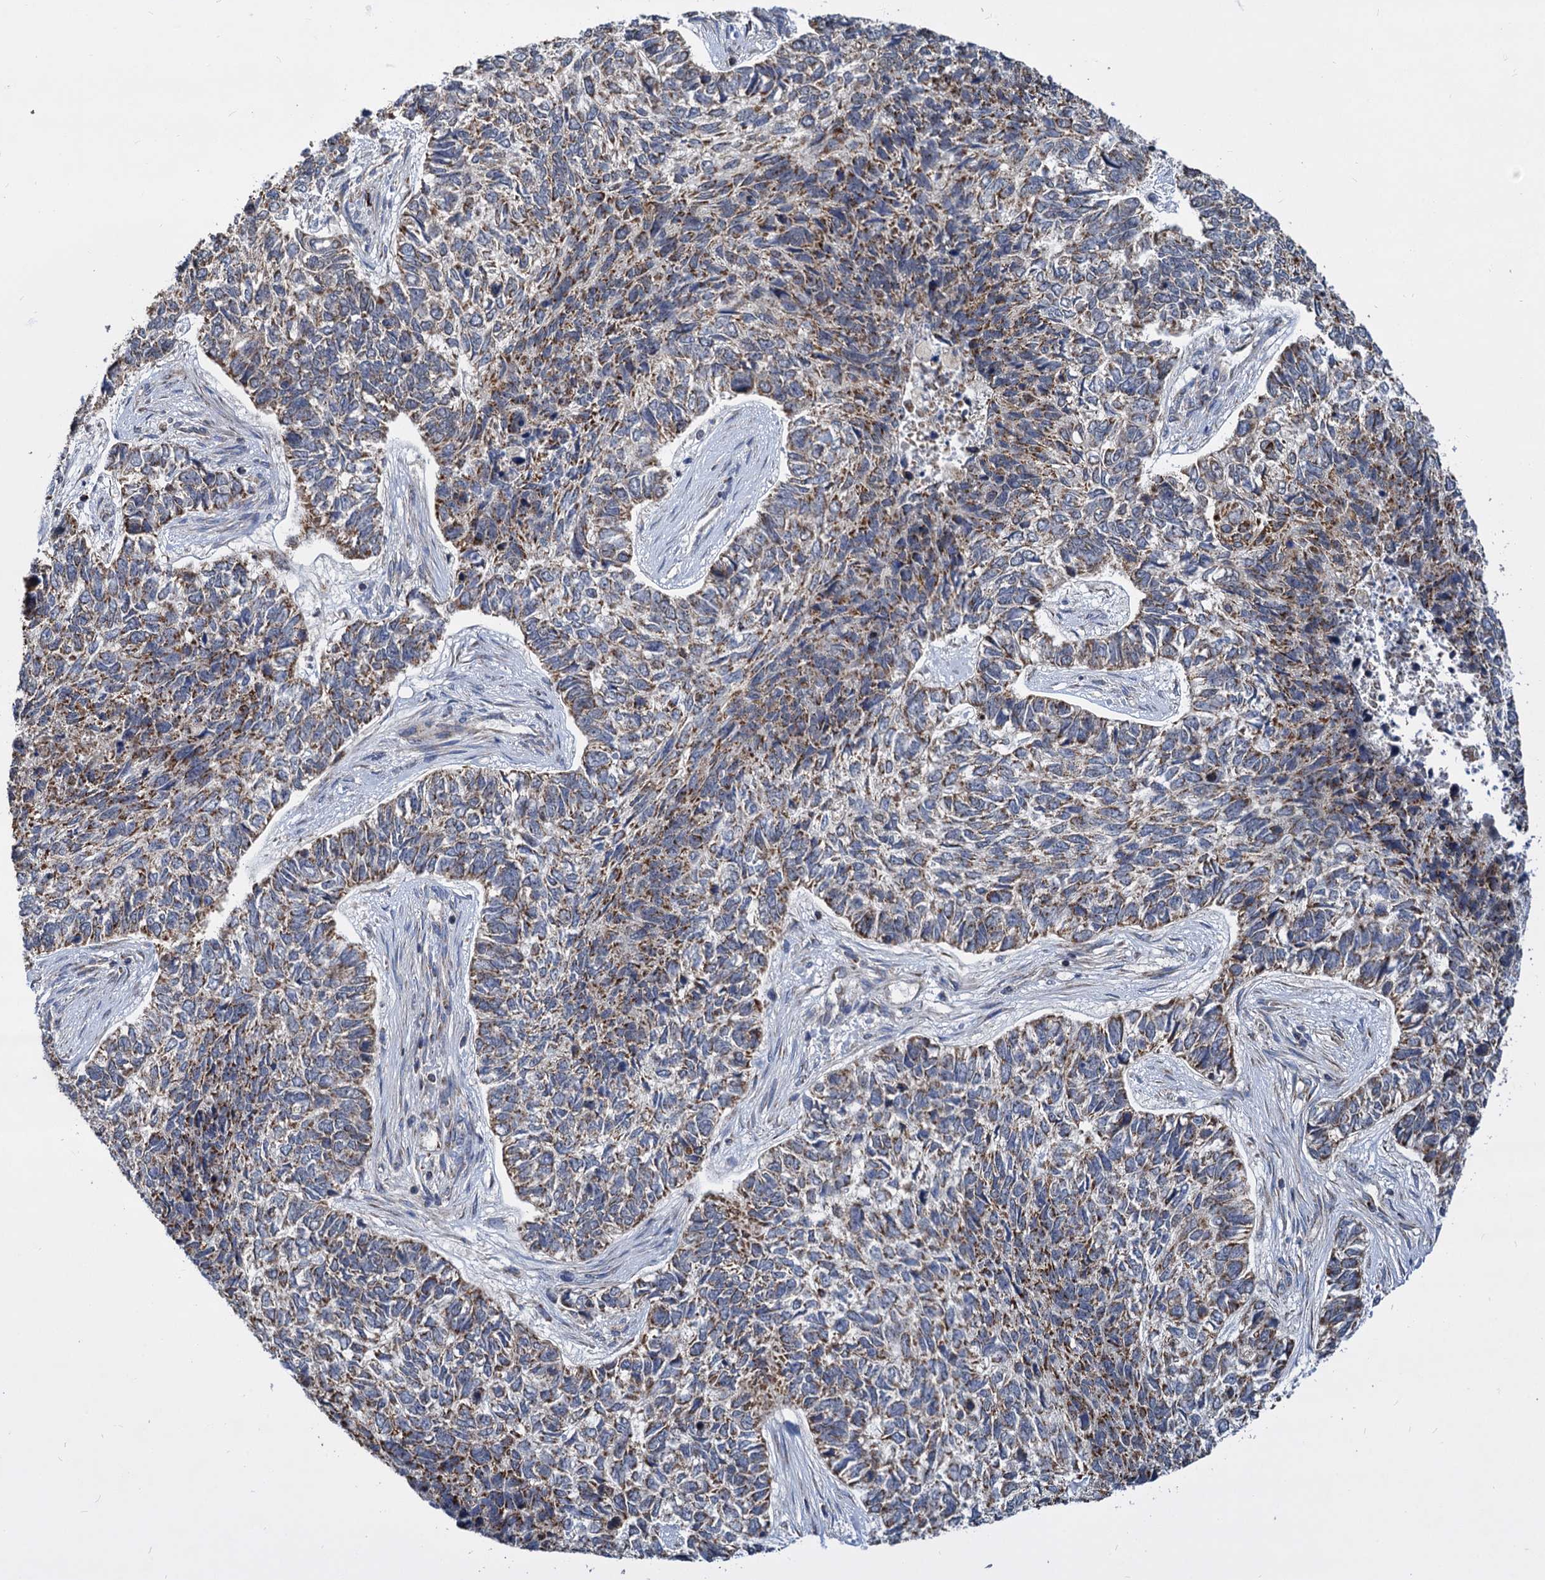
{"staining": {"intensity": "moderate", "quantity": "25%-75%", "location": "cytoplasmic/membranous"}, "tissue": "skin cancer", "cell_type": "Tumor cells", "image_type": "cancer", "snomed": [{"axis": "morphology", "description": "Basal cell carcinoma"}, {"axis": "topography", "description": "Skin"}], "caption": "Immunohistochemistry (IHC) of skin cancer (basal cell carcinoma) shows medium levels of moderate cytoplasmic/membranous staining in approximately 25%-75% of tumor cells. The staining is performed using DAB brown chromogen to label protein expression. The nuclei are counter-stained blue using hematoxylin.", "gene": "TIMM10", "patient": {"sex": "female", "age": 65}}